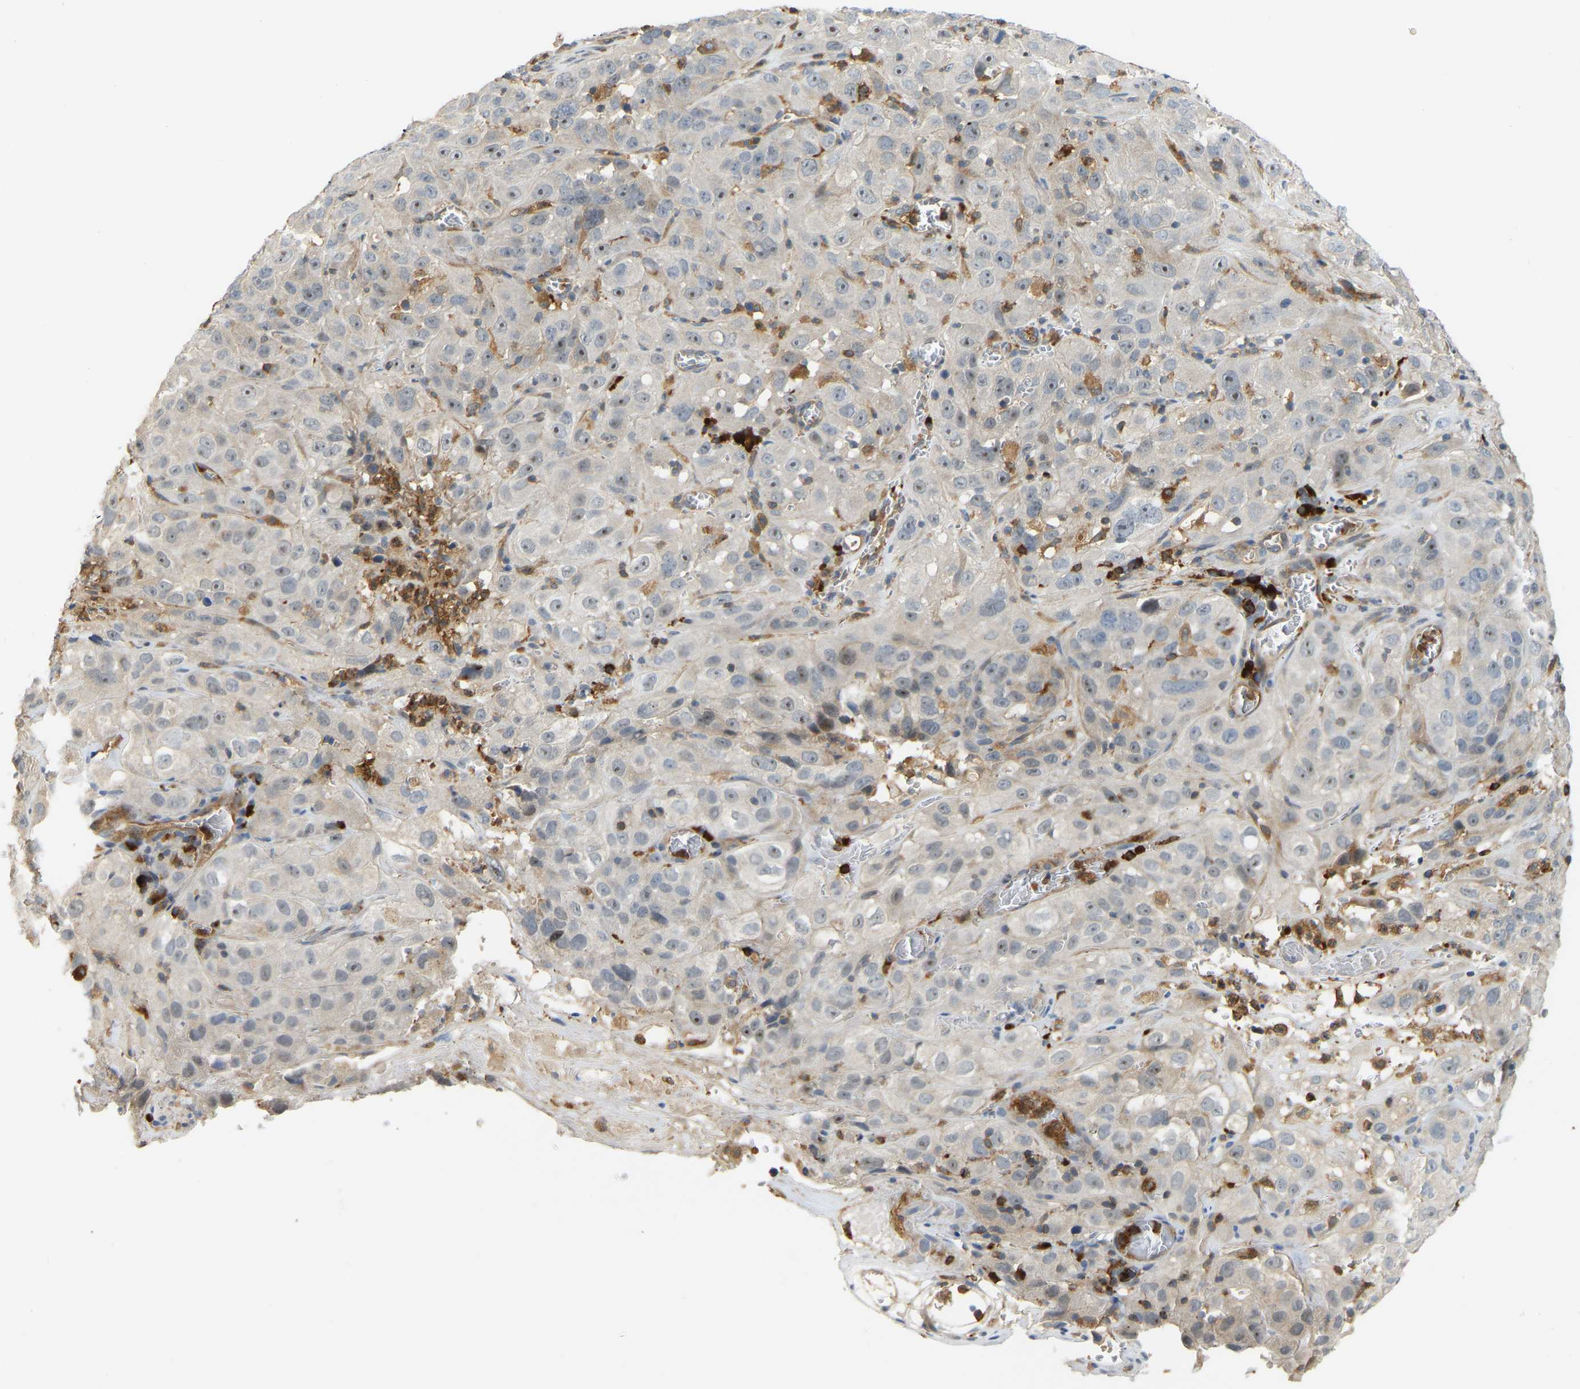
{"staining": {"intensity": "weak", "quantity": "25%-75%", "location": "nuclear"}, "tissue": "cervical cancer", "cell_type": "Tumor cells", "image_type": "cancer", "snomed": [{"axis": "morphology", "description": "Squamous cell carcinoma, NOS"}, {"axis": "topography", "description": "Cervix"}], "caption": "Cervical cancer stained with a protein marker displays weak staining in tumor cells.", "gene": "PLCG2", "patient": {"sex": "female", "age": 32}}